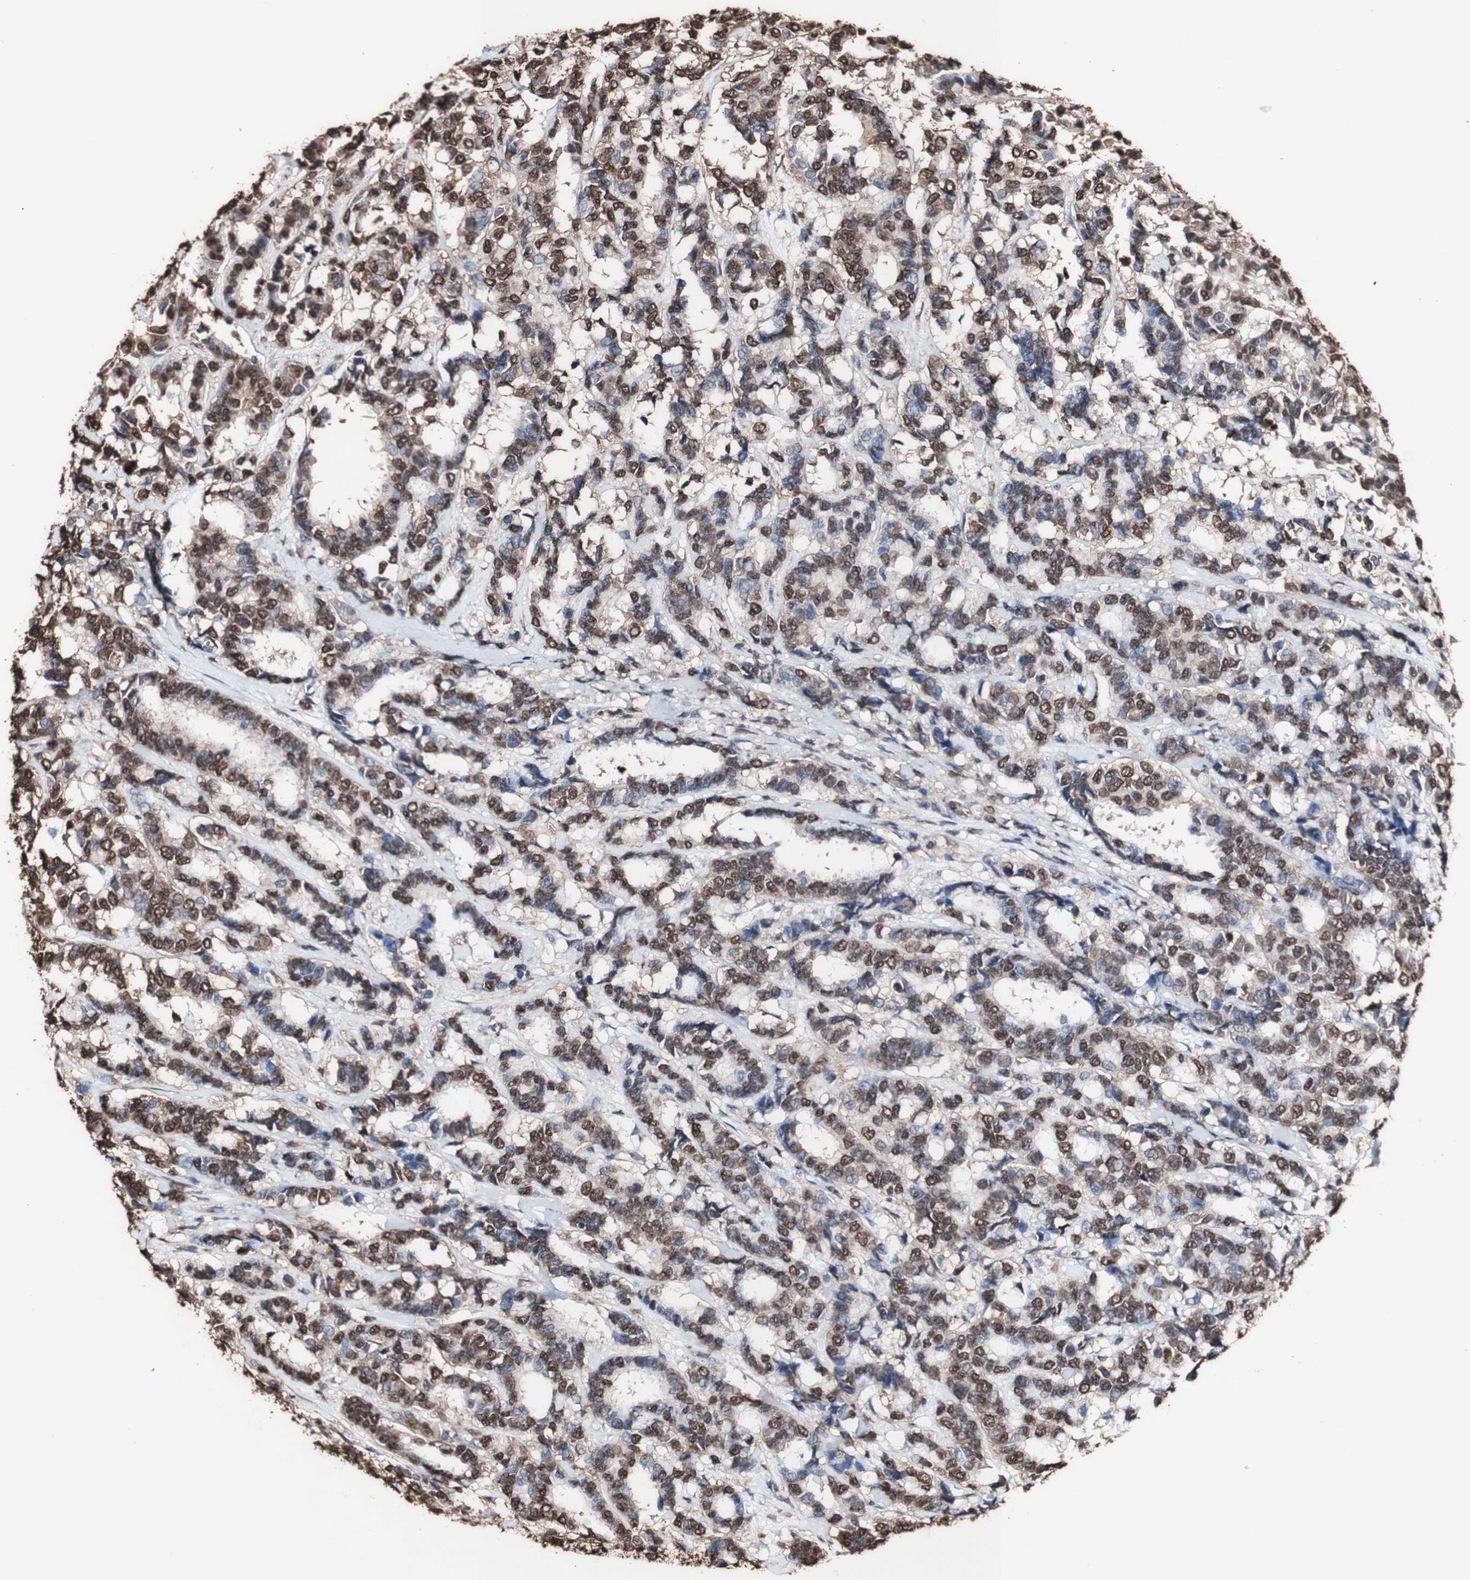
{"staining": {"intensity": "strong", "quantity": "25%-75%", "location": "cytoplasmic/membranous,nuclear"}, "tissue": "breast cancer", "cell_type": "Tumor cells", "image_type": "cancer", "snomed": [{"axis": "morphology", "description": "Duct carcinoma"}, {"axis": "topography", "description": "Breast"}], "caption": "Immunohistochemical staining of breast intraductal carcinoma demonstrates high levels of strong cytoplasmic/membranous and nuclear protein staining in about 25%-75% of tumor cells.", "gene": "PIDD1", "patient": {"sex": "female", "age": 87}}